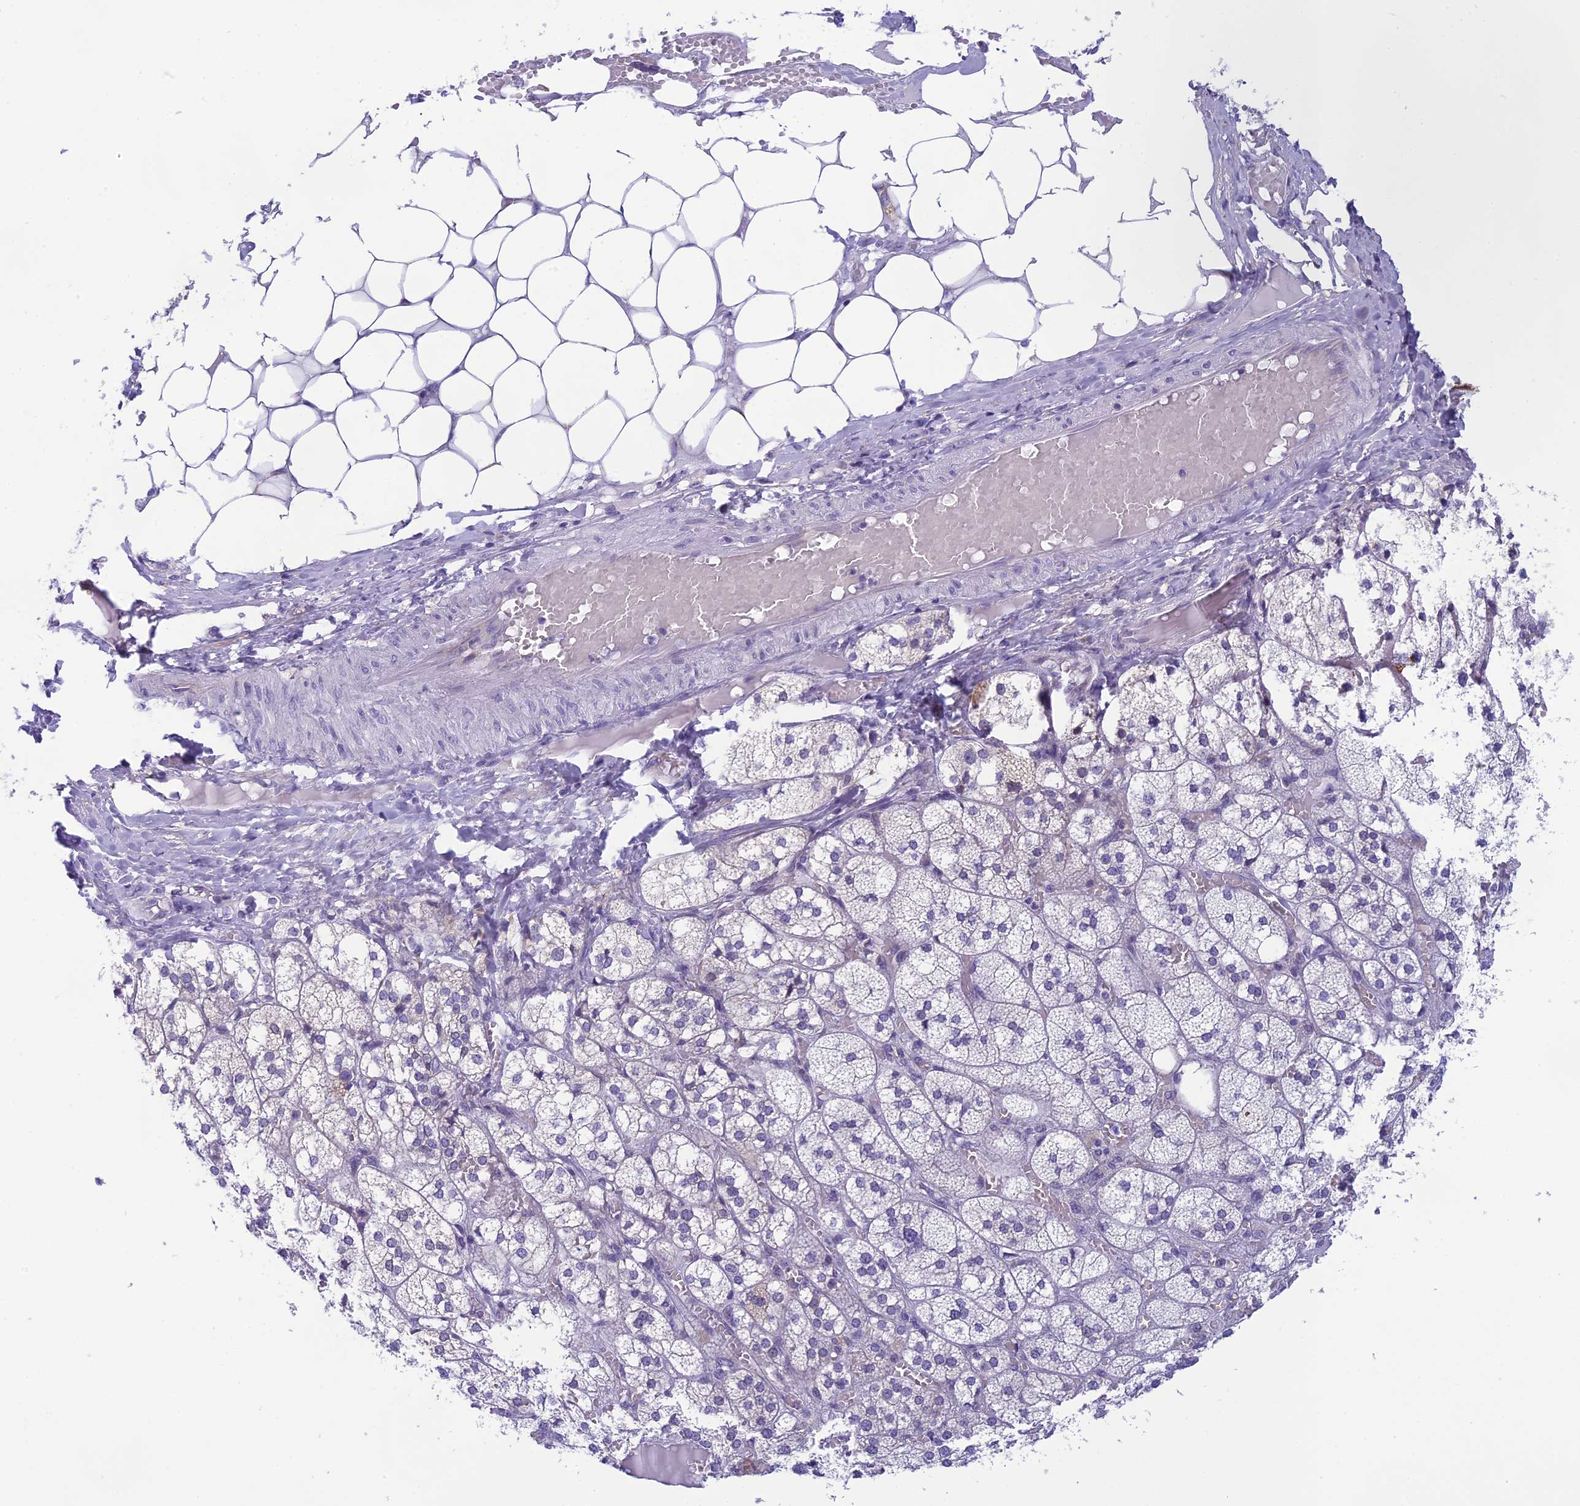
{"staining": {"intensity": "moderate", "quantity": "<25%", "location": "cytoplasmic/membranous"}, "tissue": "adrenal gland", "cell_type": "Glandular cells", "image_type": "normal", "snomed": [{"axis": "morphology", "description": "Normal tissue, NOS"}, {"axis": "topography", "description": "Adrenal gland"}], "caption": "Adrenal gland was stained to show a protein in brown. There is low levels of moderate cytoplasmic/membranous positivity in approximately <25% of glandular cells.", "gene": "ARHGEF37", "patient": {"sex": "female", "age": 61}}